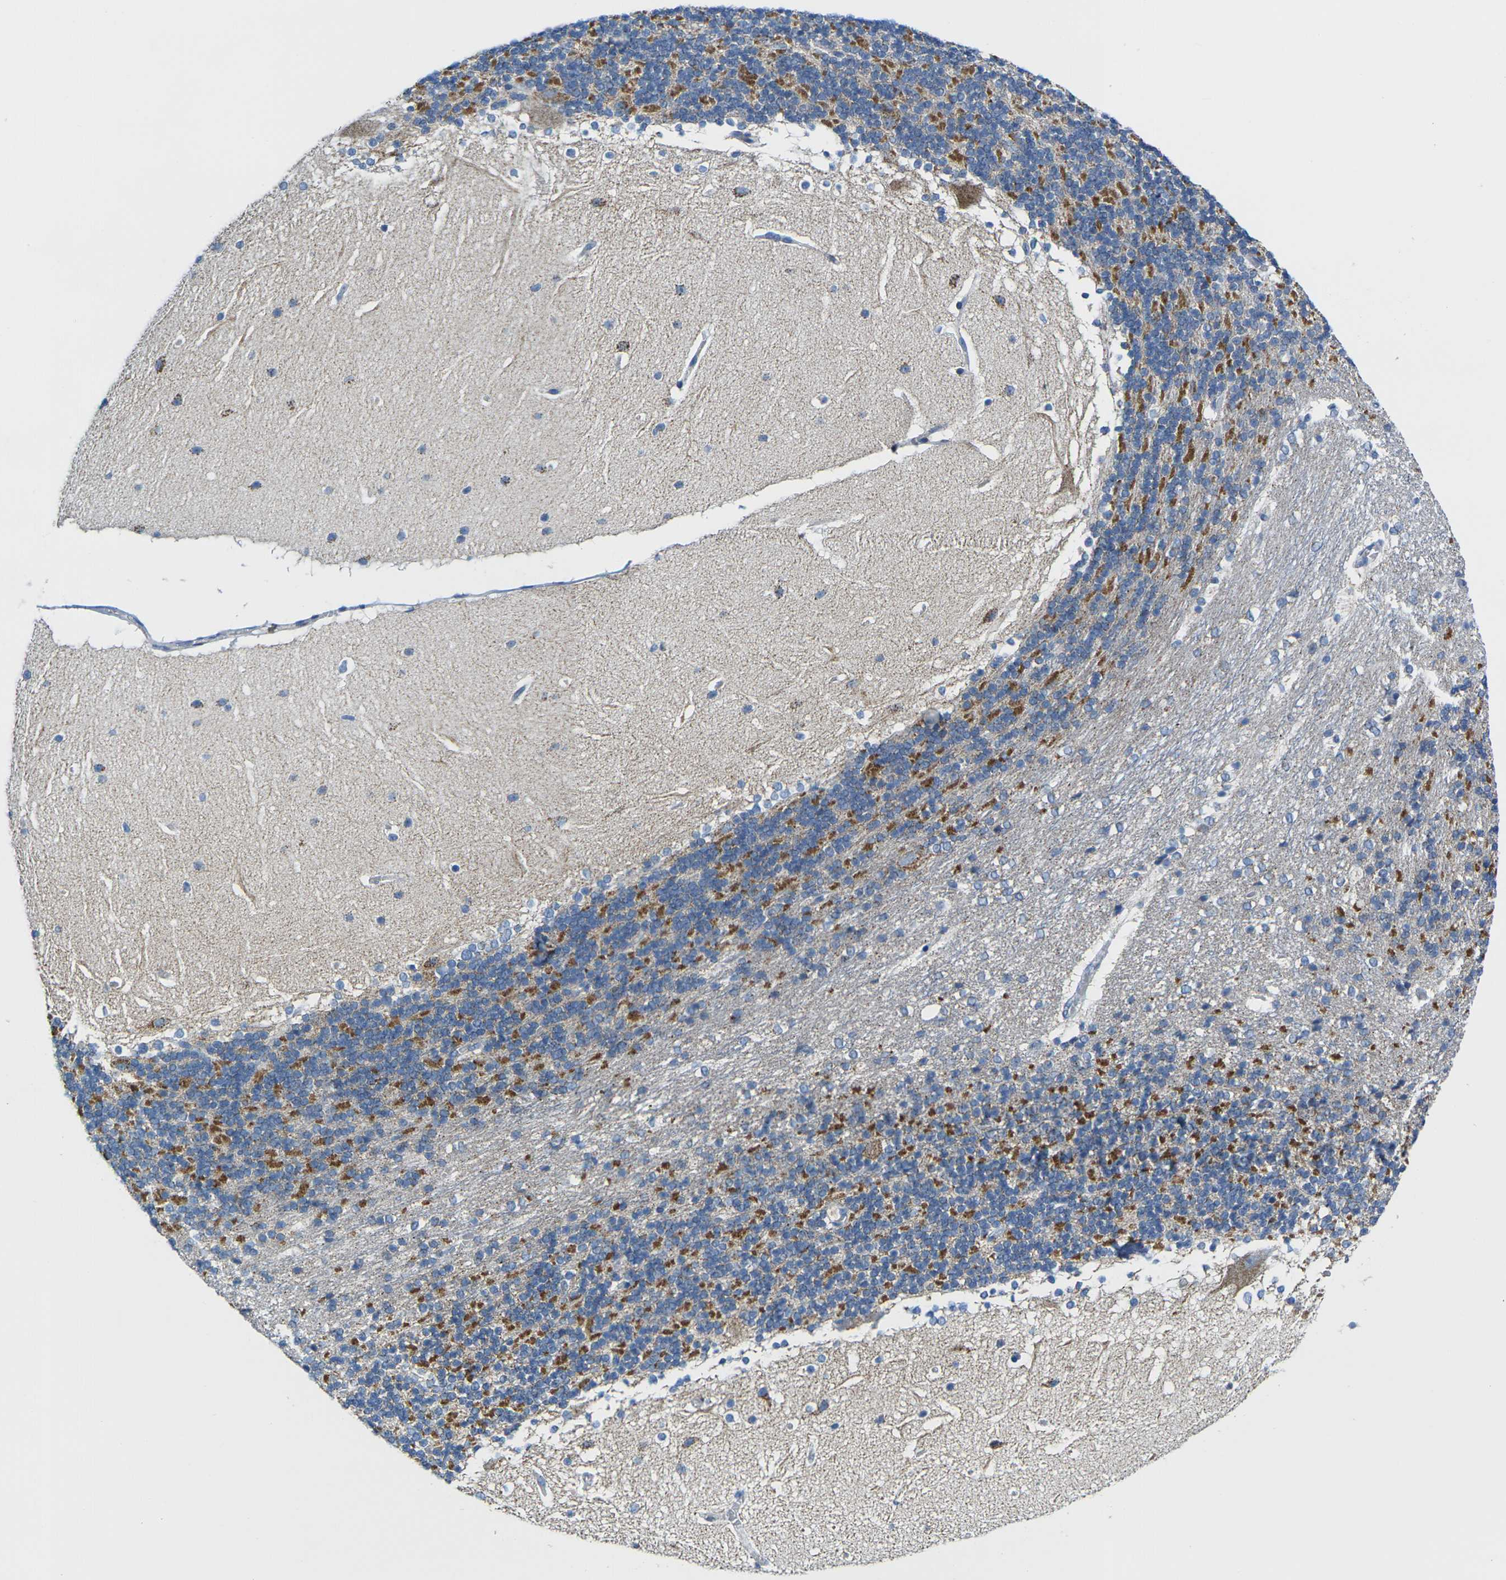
{"staining": {"intensity": "moderate", "quantity": "25%-75%", "location": "cytoplasmic/membranous"}, "tissue": "cerebellum", "cell_type": "Cells in granular layer", "image_type": "normal", "snomed": [{"axis": "morphology", "description": "Normal tissue, NOS"}, {"axis": "topography", "description": "Cerebellum"}], "caption": "The histopathology image shows immunohistochemical staining of benign cerebellum. There is moderate cytoplasmic/membranous staining is present in about 25%-75% of cells in granular layer.", "gene": "TMEM204", "patient": {"sex": "female", "age": 19}}